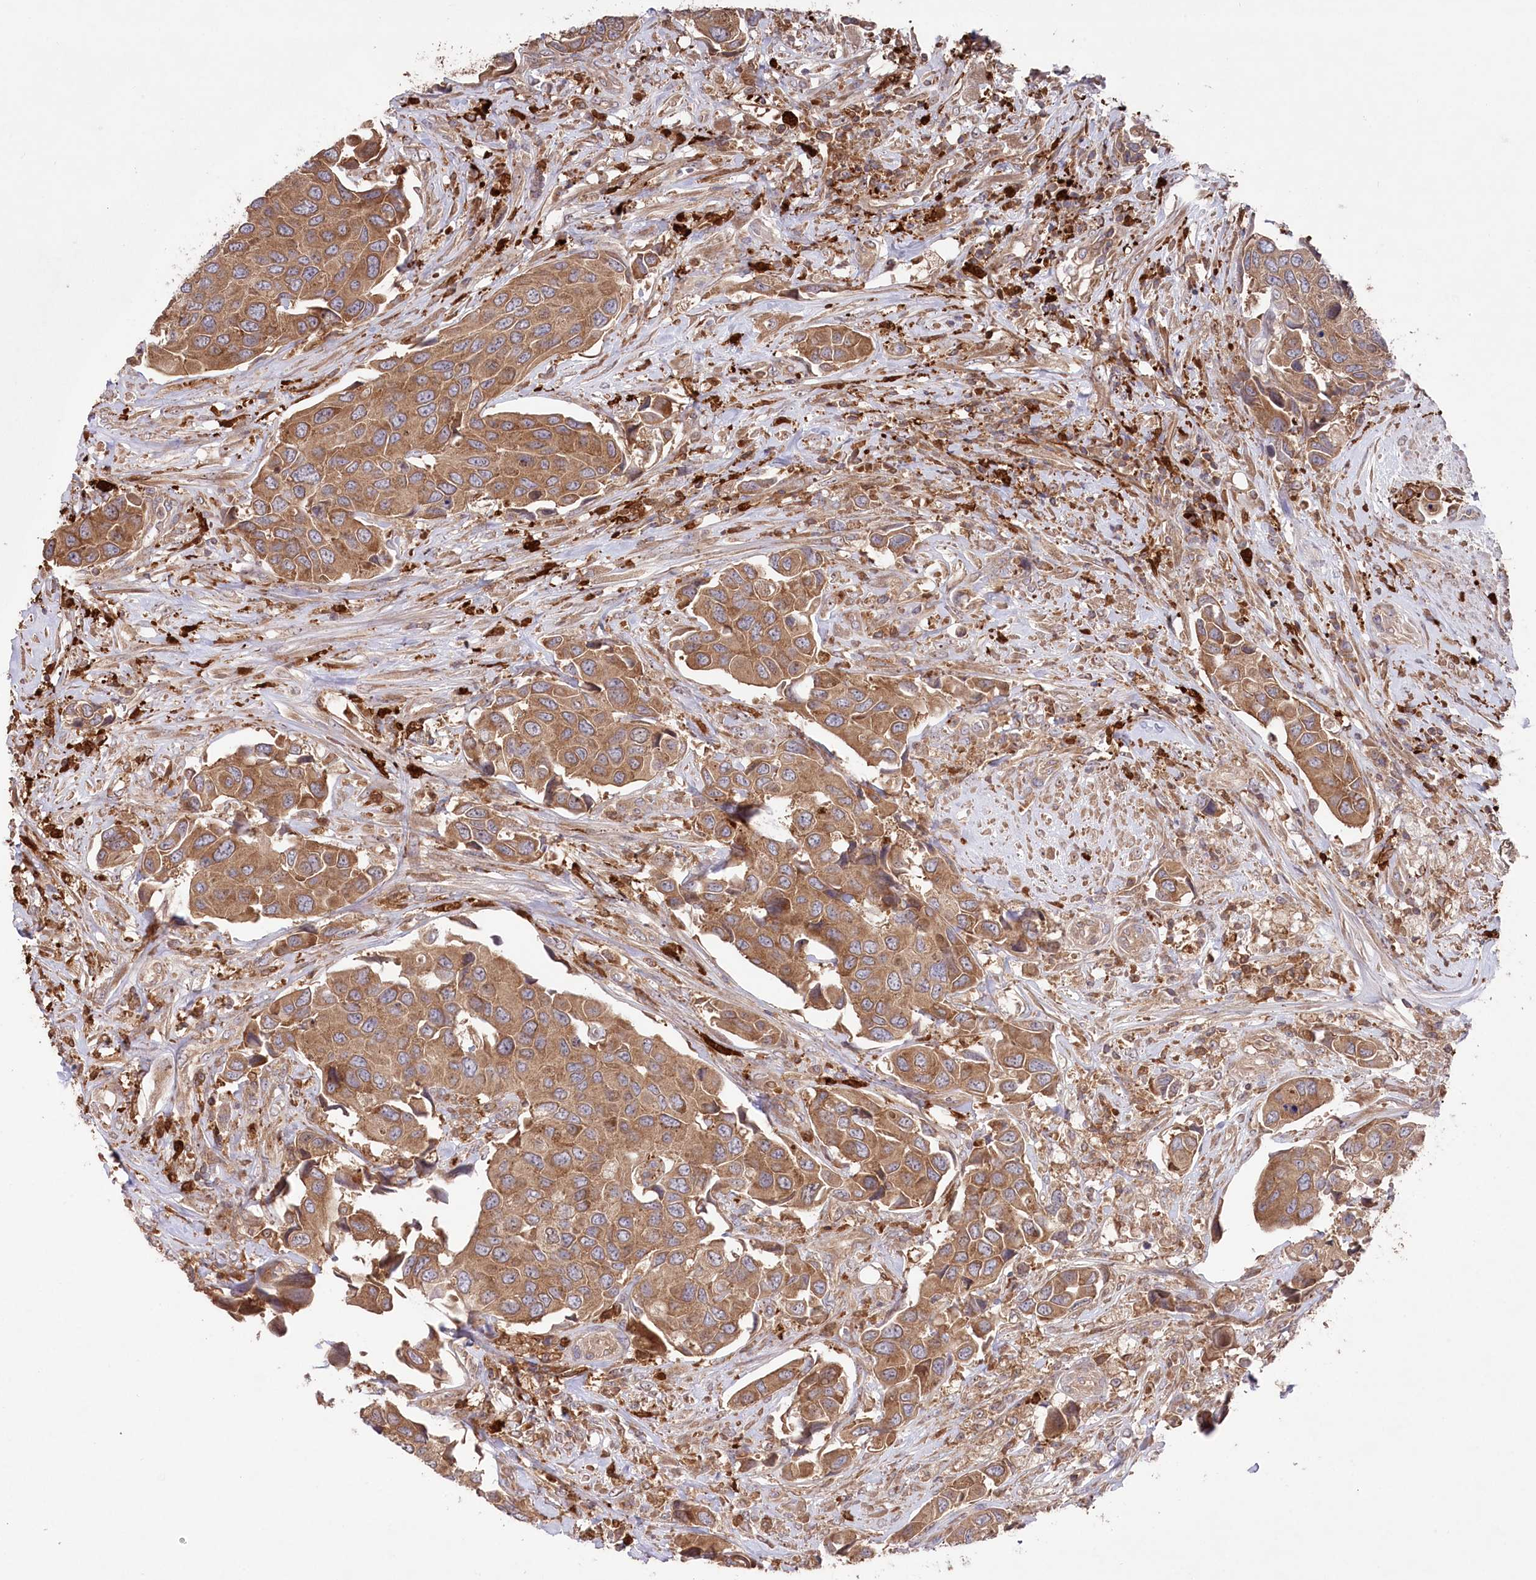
{"staining": {"intensity": "moderate", "quantity": ">75%", "location": "cytoplasmic/membranous"}, "tissue": "urothelial cancer", "cell_type": "Tumor cells", "image_type": "cancer", "snomed": [{"axis": "morphology", "description": "Urothelial carcinoma, High grade"}, {"axis": "topography", "description": "Urinary bladder"}], "caption": "Urothelial cancer stained for a protein exhibits moderate cytoplasmic/membranous positivity in tumor cells.", "gene": "PPP1R21", "patient": {"sex": "male", "age": 74}}